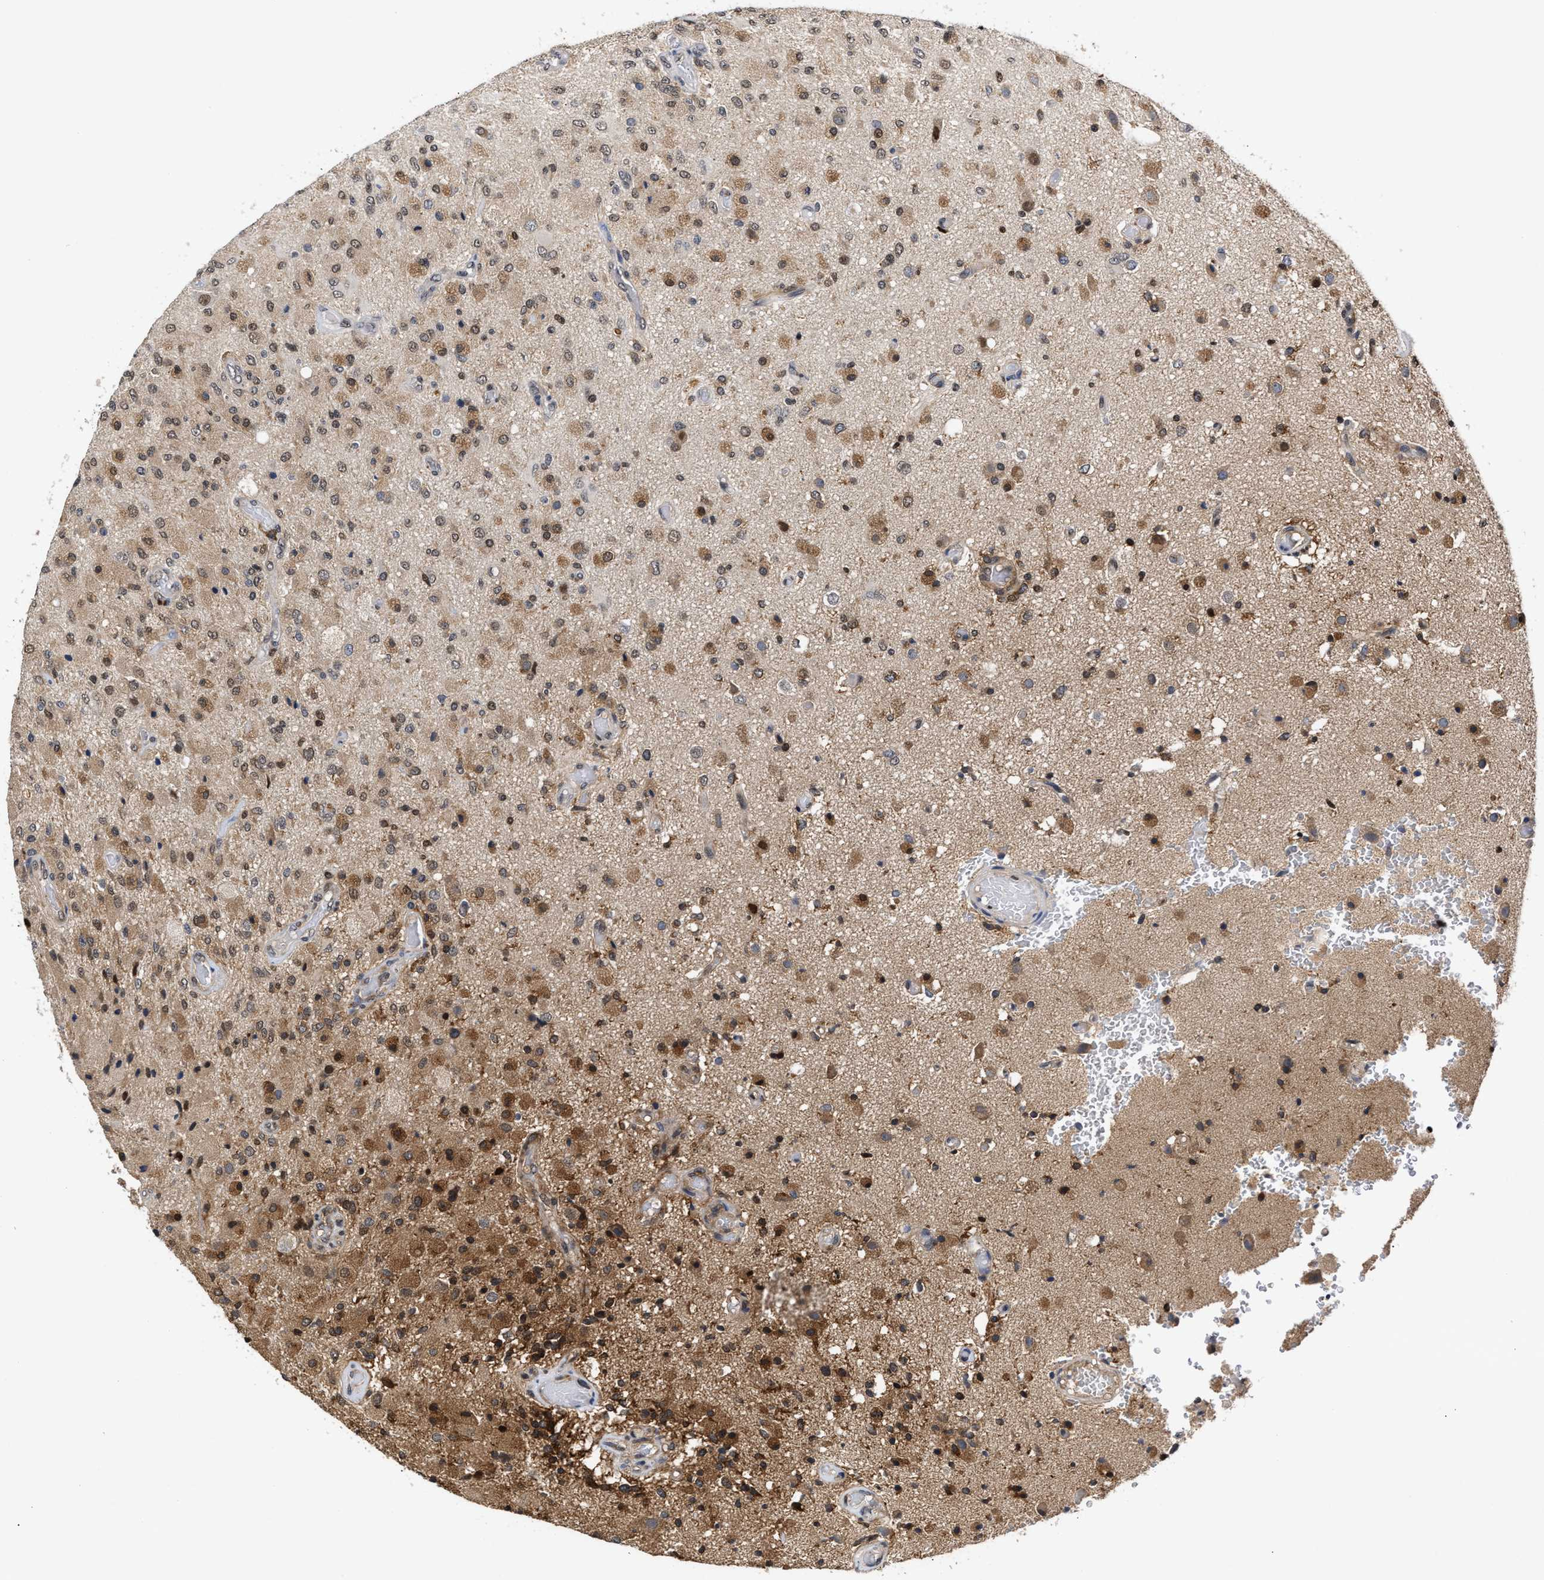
{"staining": {"intensity": "moderate", "quantity": "25%-75%", "location": "cytoplasmic/membranous"}, "tissue": "glioma", "cell_type": "Tumor cells", "image_type": "cancer", "snomed": [{"axis": "morphology", "description": "Normal tissue, NOS"}, {"axis": "morphology", "description": "Glioma, malignant, High grade"}, {"axis": "topography", "description": "Cerebral cortex"}], "caption": "Glioma stained with DAB immunohistochemistry (IHC) reveals medium levels of moderate cytoplasmic/membranous expression in approximately 25%-75% of tumor cells.", "gene": "CLIP2", "patient": {"sex": "male", "age": 77}}